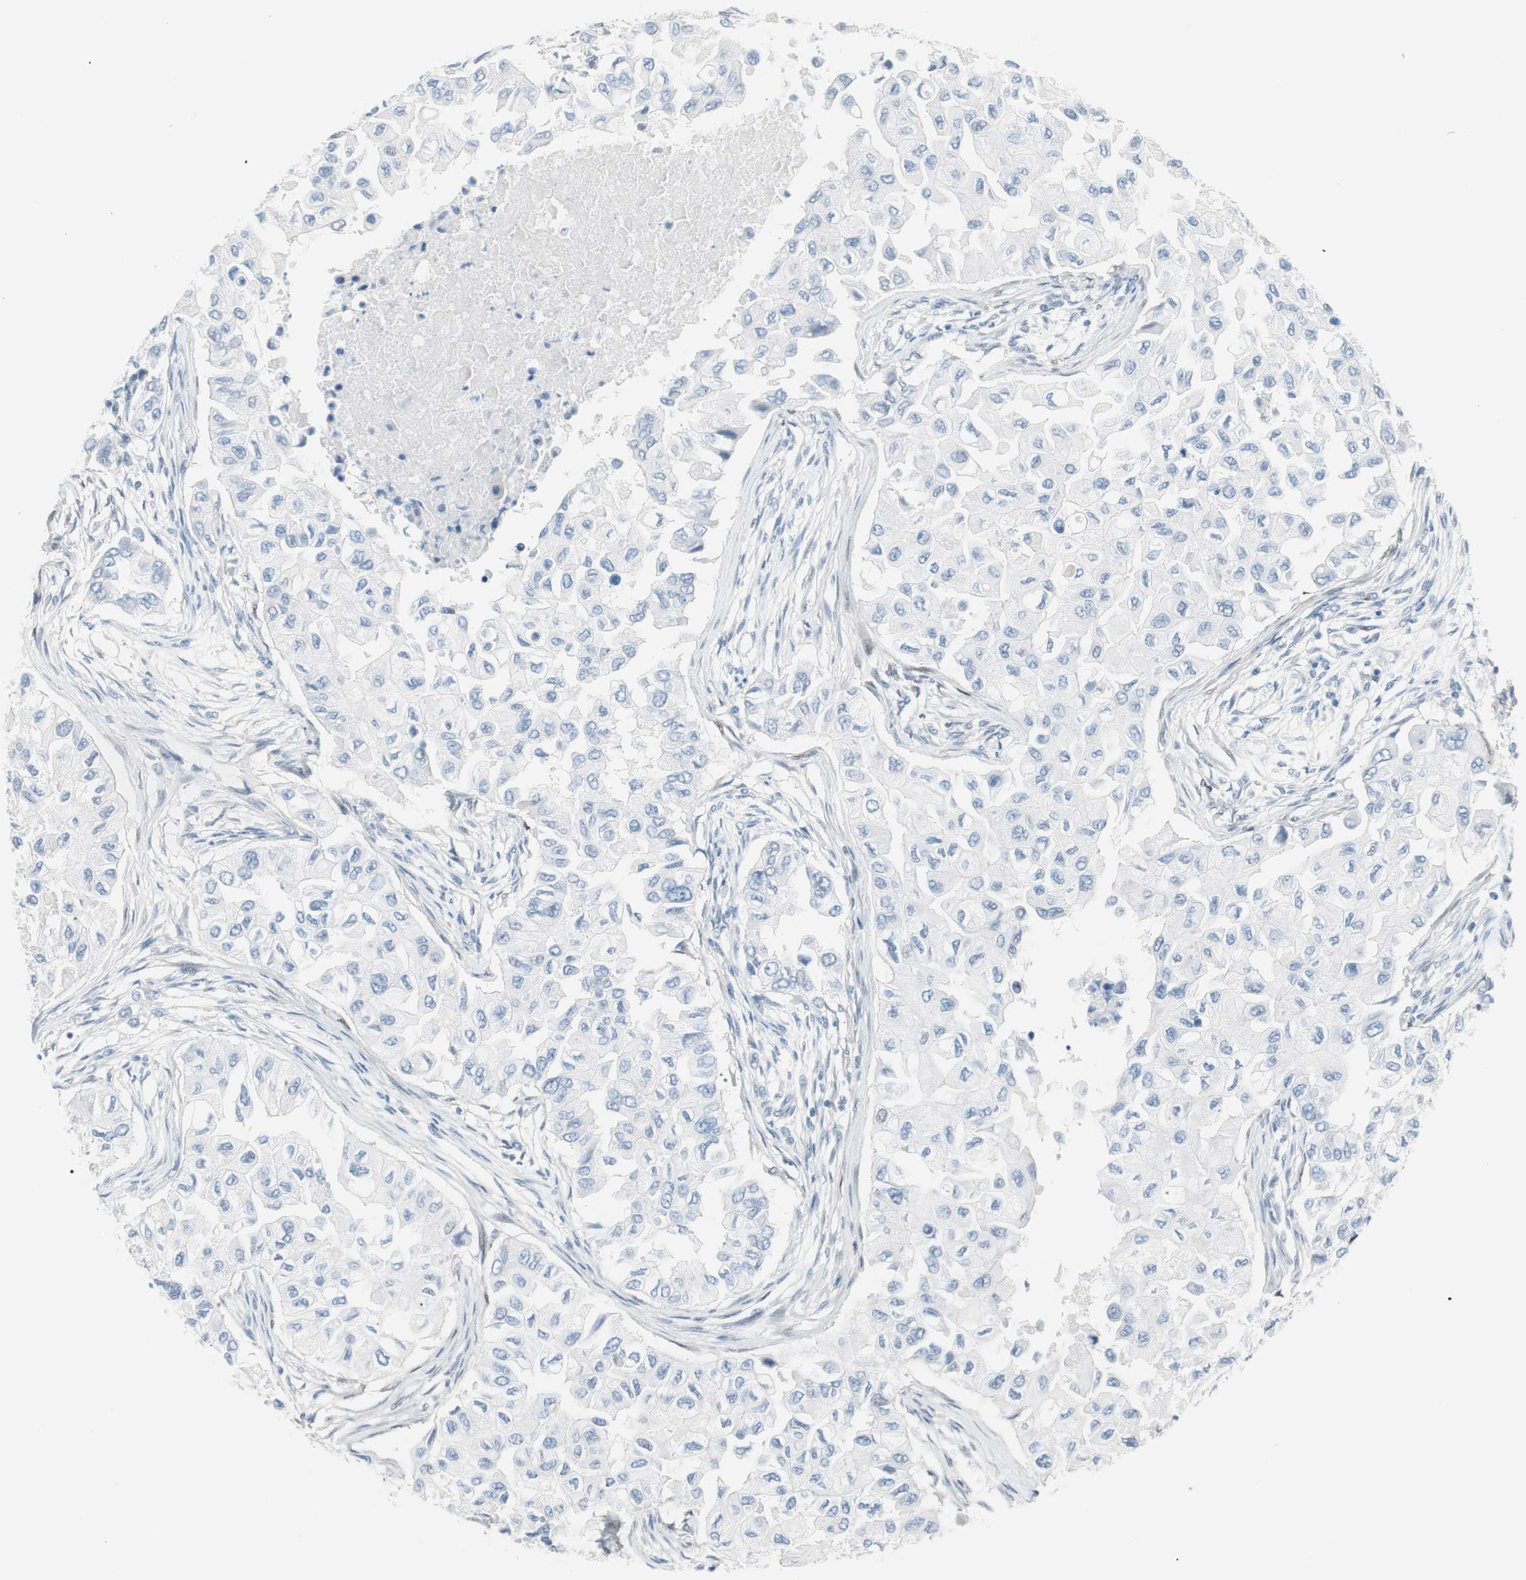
{"staining": {"intensity": "negative", "quantity": "none", "location": "none"}, "tissue": "breast cancer", "cell_type": "Tumor cells", "image_type": "cancer", "snomed": [{"axis": "morphology", "description": "Normal tissue, NOS"}, {"axis": "morphology", "description": "Duct carcinoma"}, {"axis": "topography", "description": "Breast"}], "caption": "This is an IHC image of breast intraductal carcinoma. There is no positivity in tumor cells.", "gene": "FOSL1", "patient": {"sex": "female", "age": 49}}